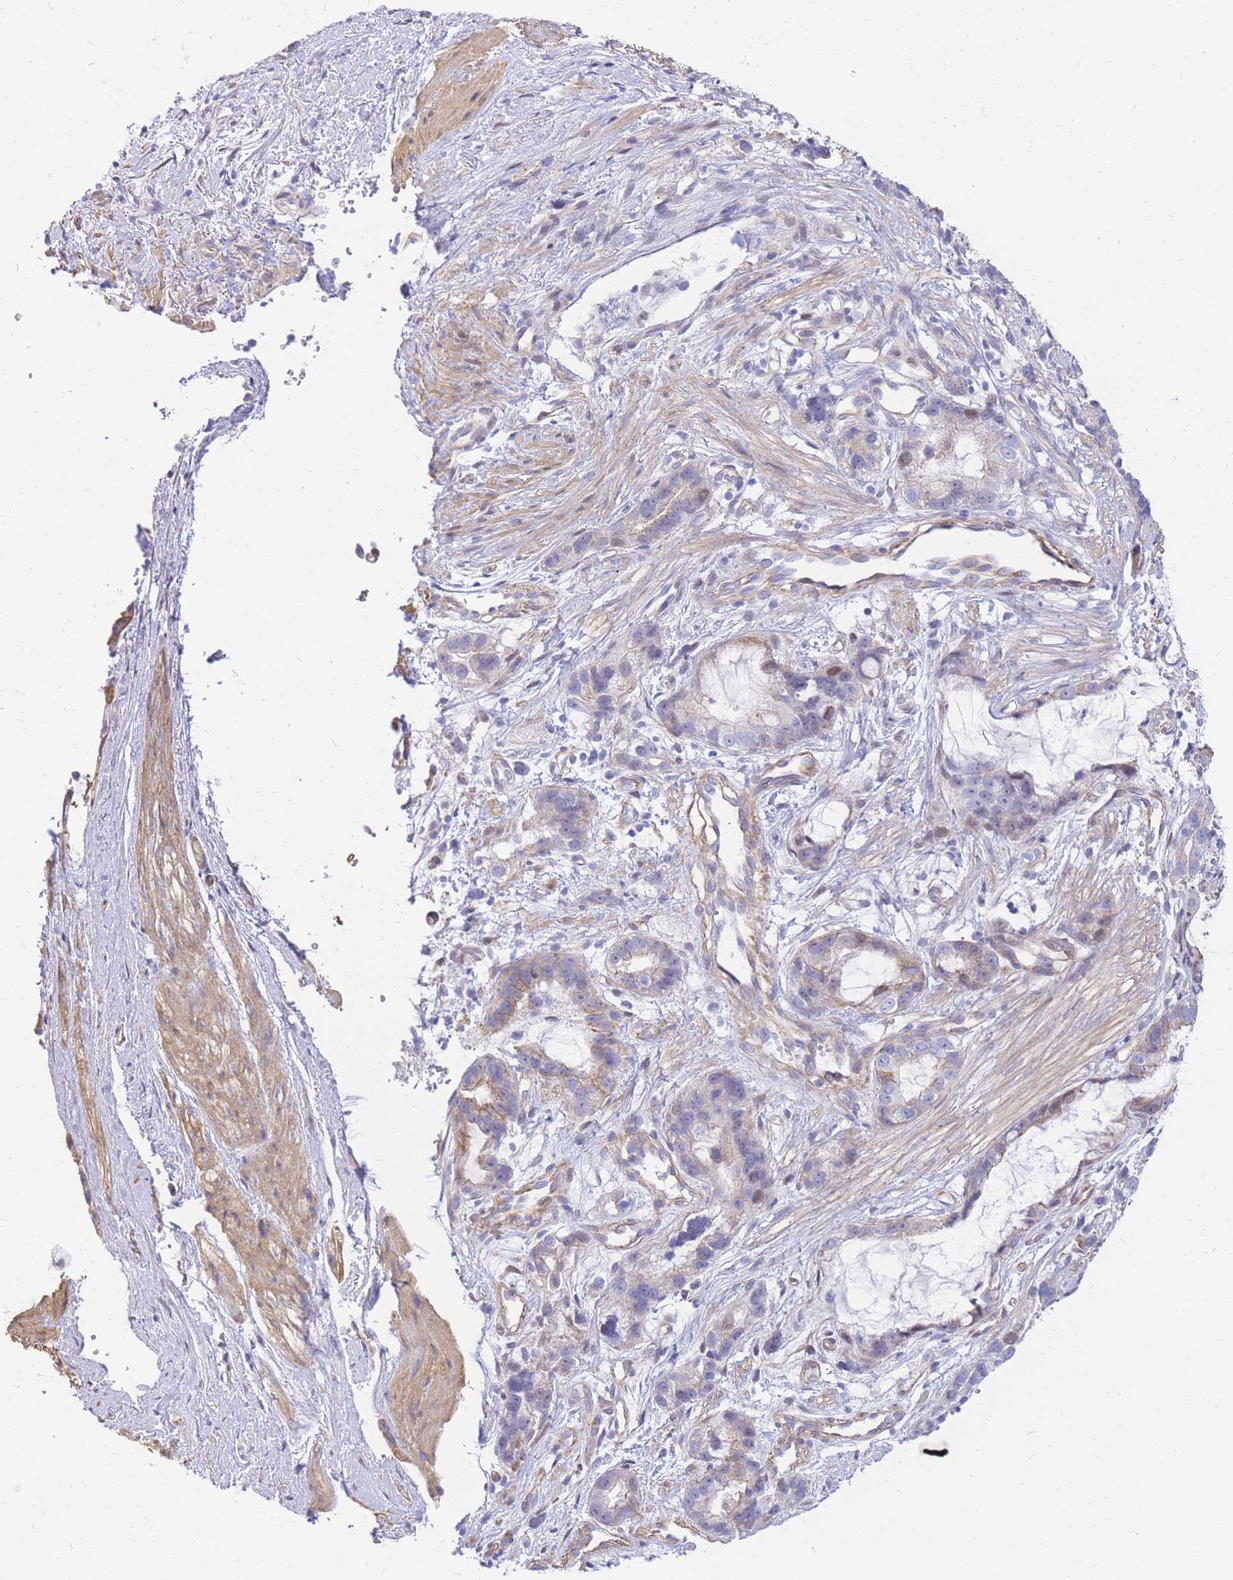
{"staining": {"intensity": "moderate", "quantity": "<25%", "location": "cytoplasmic/membranous"}, "tissue": "stomach cancer", "cell_type": "Tumor cells", "image_type": "cancer", "snomed": [{"axis": "morphology", "description": "Adenocarcinoma, NOS"}, {"axis": "topography", "description": "Stomach"}], "caption": "A high-resolution image shows immunohistochemistry staining of stomach cancer, which shows moderate cytoplasmic/membranous expression in approximately <25% of tumor cells.", "gene": "S100PBP", "patient": {"sex": "male", "age": 55}}